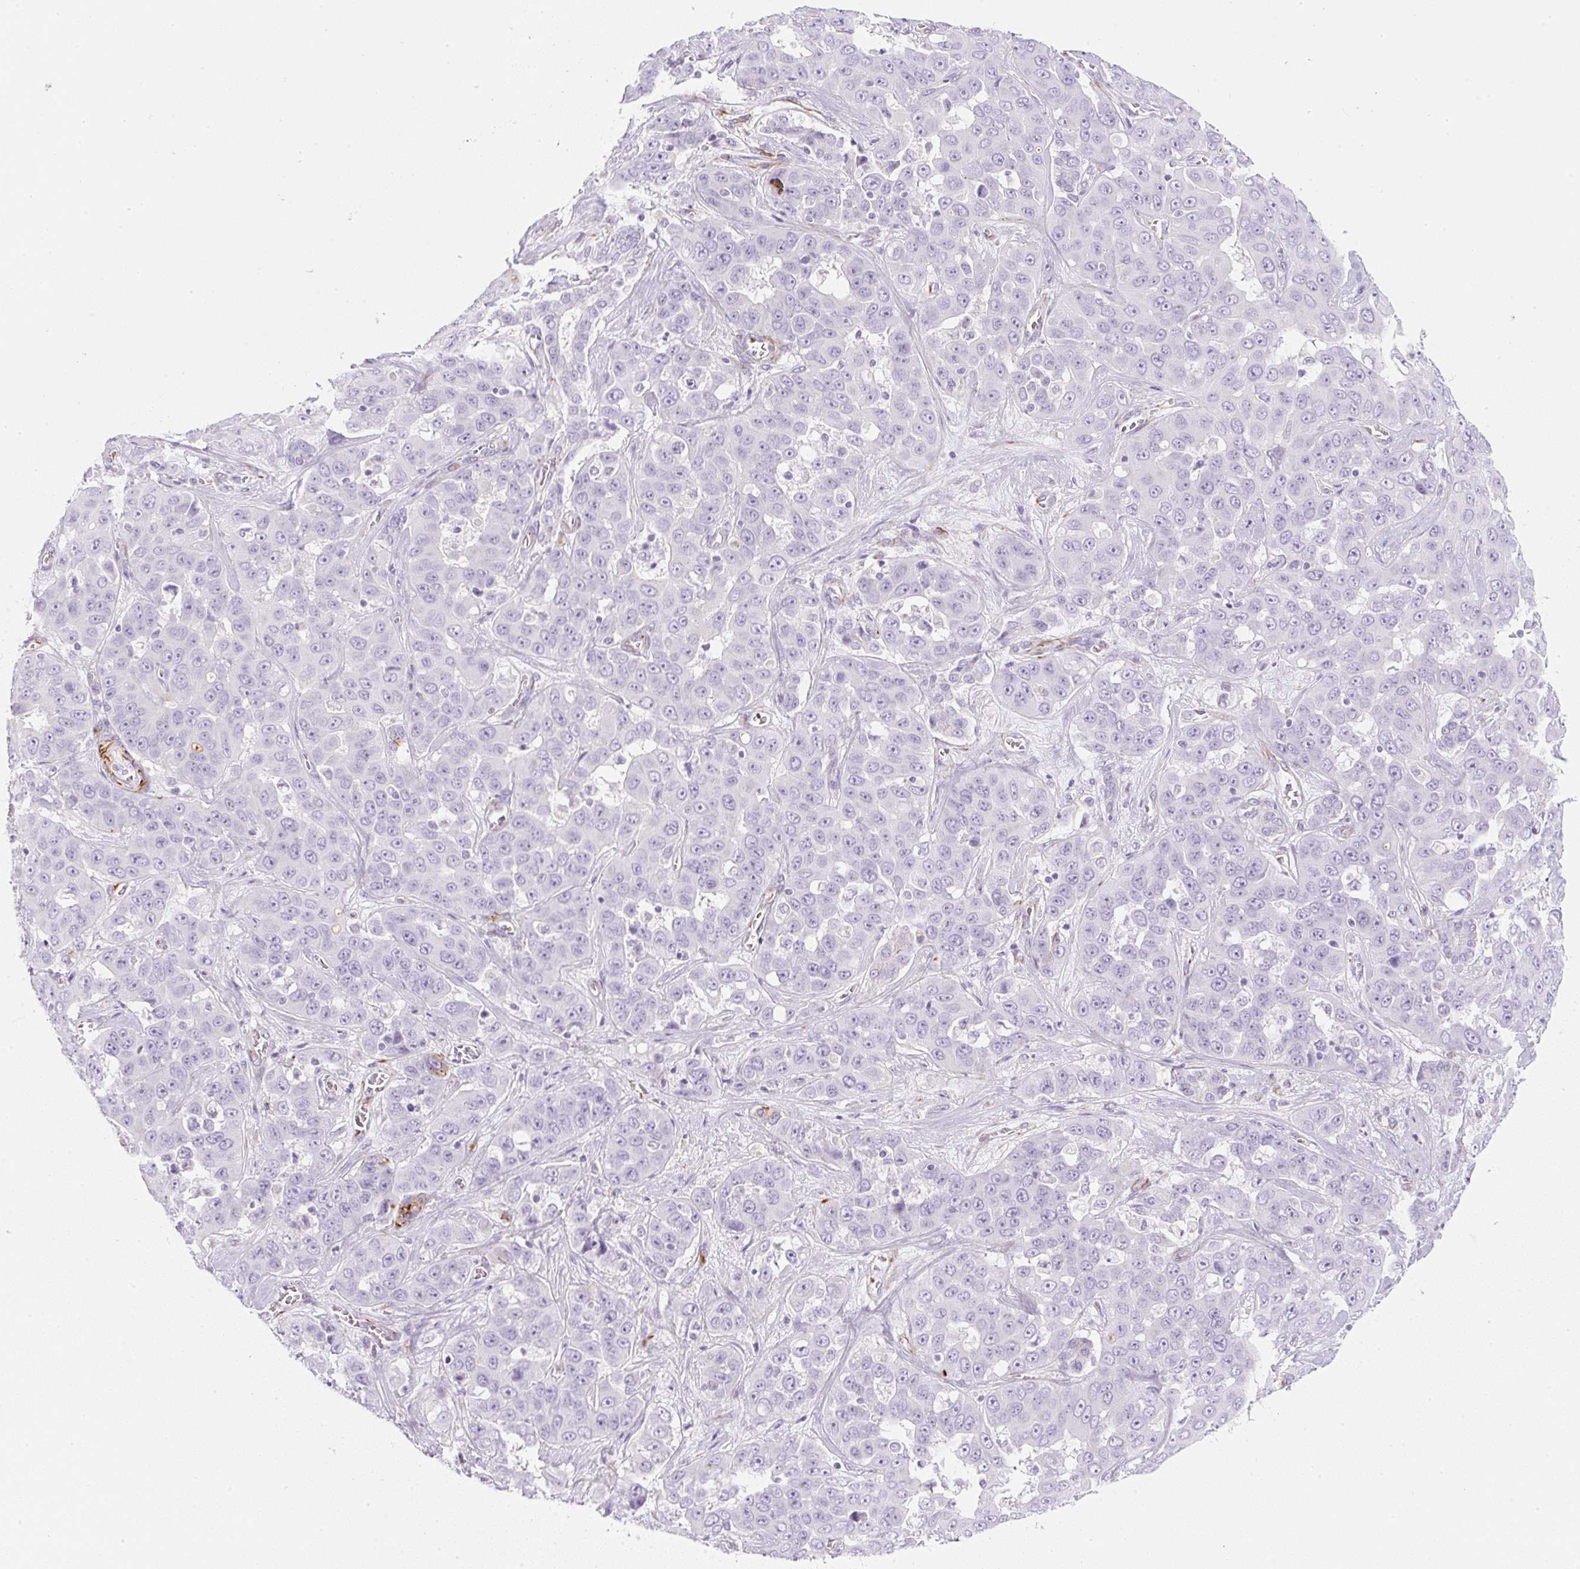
{"staining": {"intensity": "negative", "quantity": "none", "location": "none"}, "tissue": "liver cancer", "cell_type": "Tumor cells", "image_type": "cancer", "snomed": [{"axis": "morphology", "description": "Cholangiocarcinoma"}, {"axis": "topography", "description": "Liver"}], "caption": "A histopathology image of cholangiocarcinoma (liver) stained for a protein reveals no brown staining in tumor cells.", "gene": "ZNF689", "patient": {"sex": "female", "age": 52}}